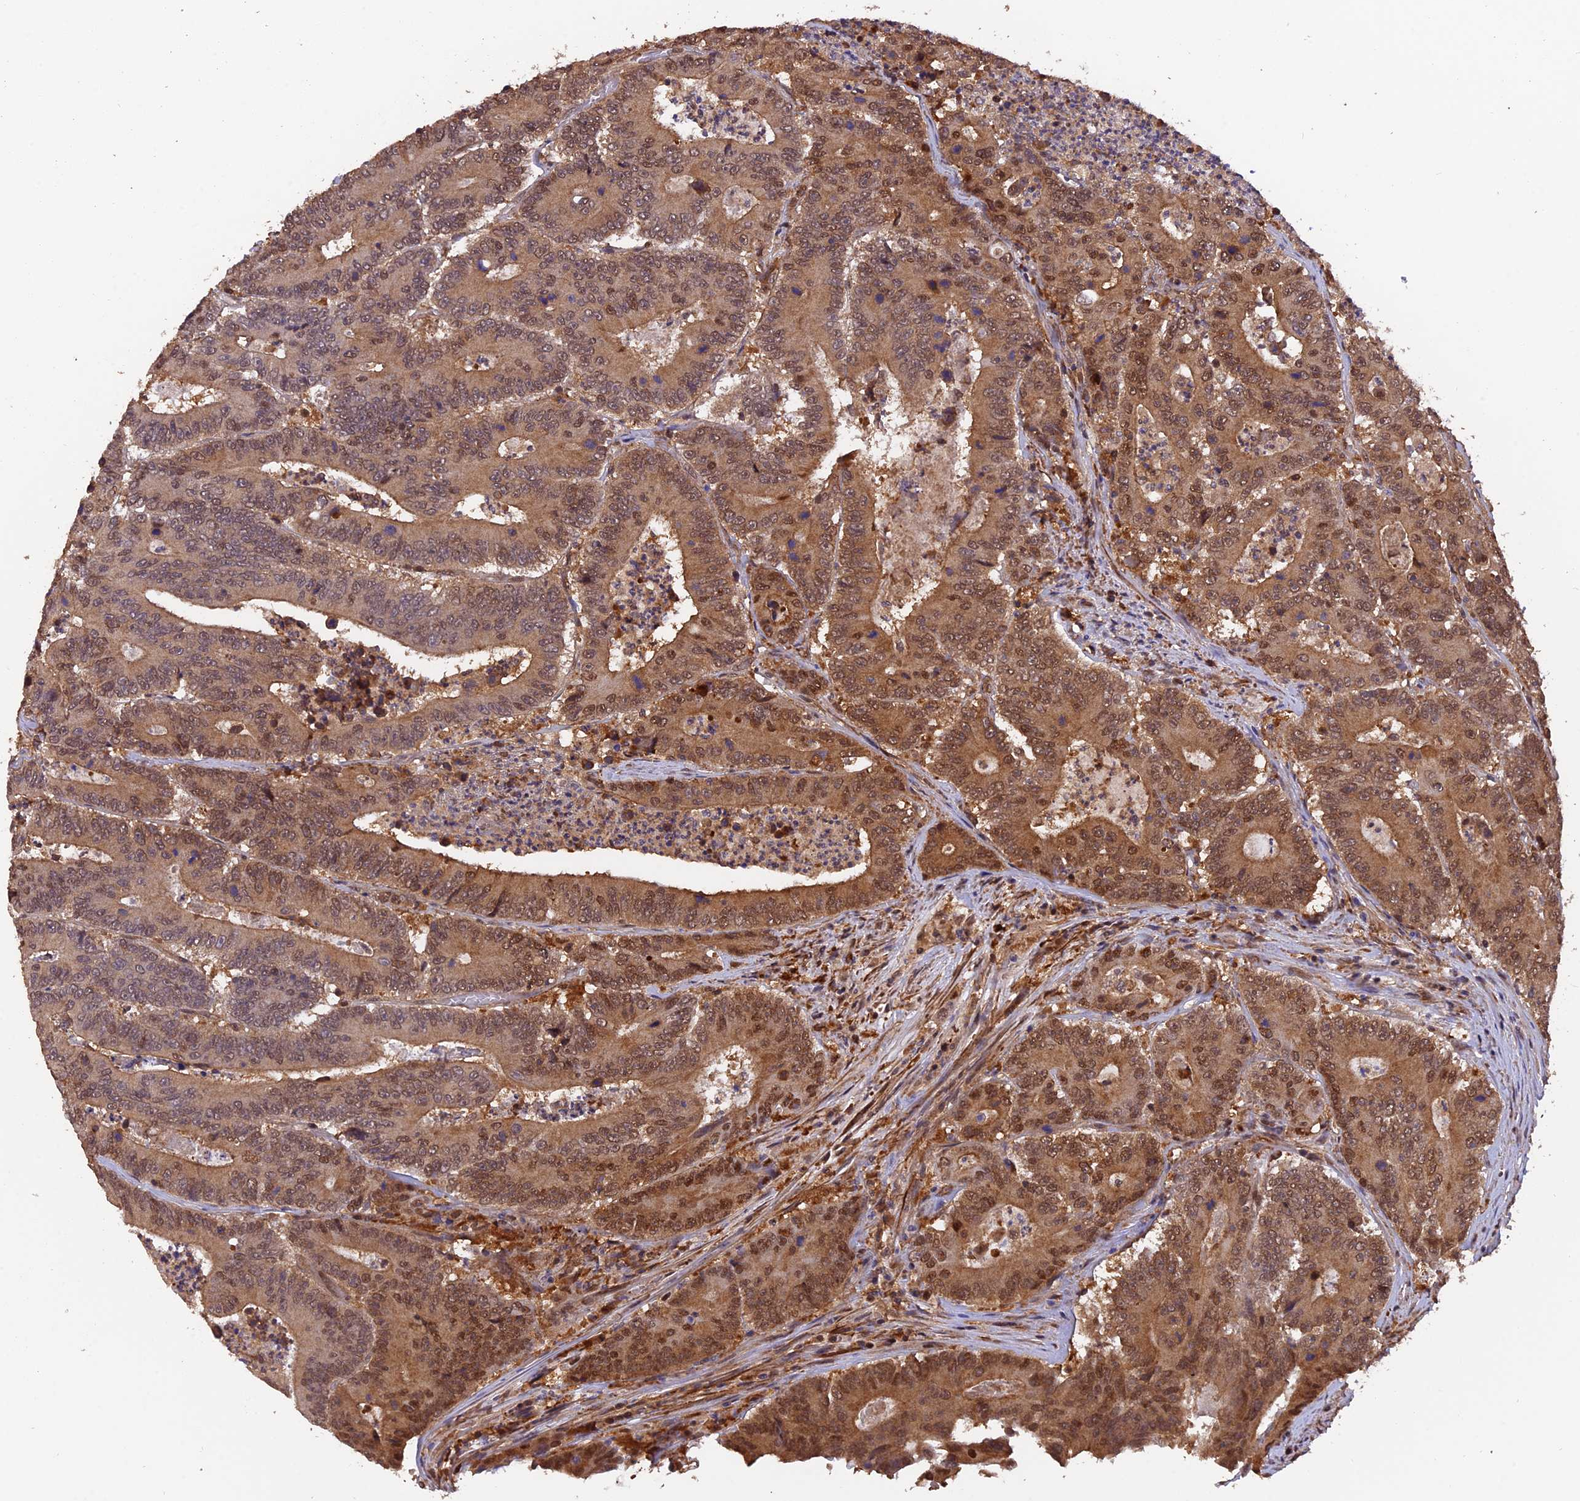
{"staining": {"intensity": "moderate", "quantity": ">75%", "location": "cytoplasmic/membranous,nuclear"}, "tissue": "colorectal cancer", "cell_type": "Tumor cells", "image_type": "cancer", "snomed": [{"axis": "morphology", "description": "Adenocarcinoma, NOS"}, {"axis": "topography", "description": "Colon"}], "caption": "Tumor cells reveal medium levels of moderate cytoplasmic/membranous and nuclear staining in approximately >75% of cells in colorectal cancer (adenocarcinoma).", "gene": "PSMB3", "patient": {"sex": "male", "age": 83}}